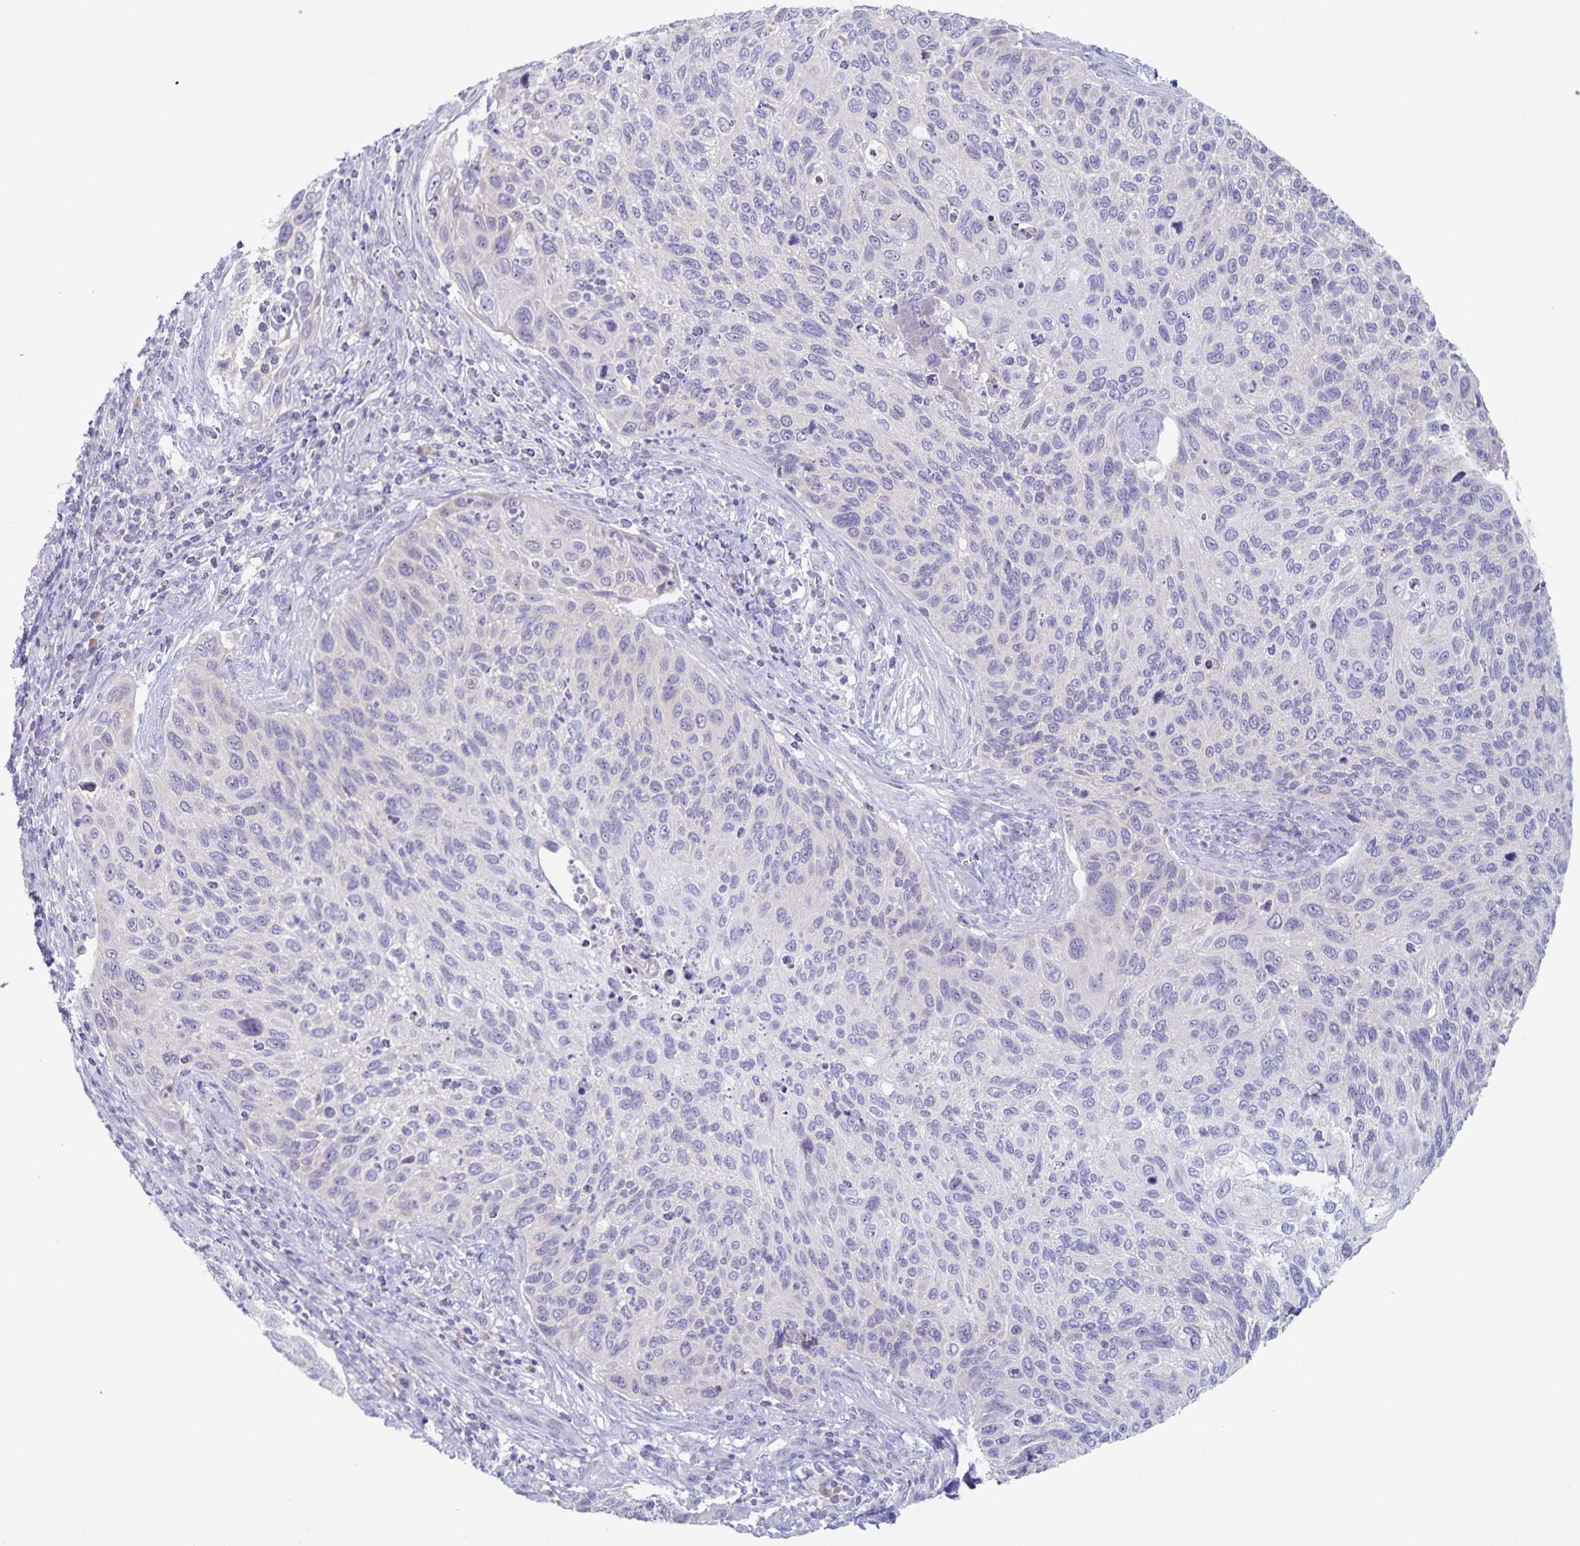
{"staining": {"intensity": "negative", "quantity": "none", "location": "none"}, "tissue": "cervical cancer", "cell_type": "Tumor cells", "image_type": "cancer", "snomed": [{"axis": "morphology", "description": "Squamous cell carcinoma, NOS"}, {"axis": "topography", "description": "Cervix"}], "caption": "High magnification brightfield microscopy of cervical cancer stained with DAB (brown) and counterstained with hematoxylin (blue): tumor cells show no significant positivity.", "gene": "RPL36A", "patient": {"sex": "female", "age": 70}}